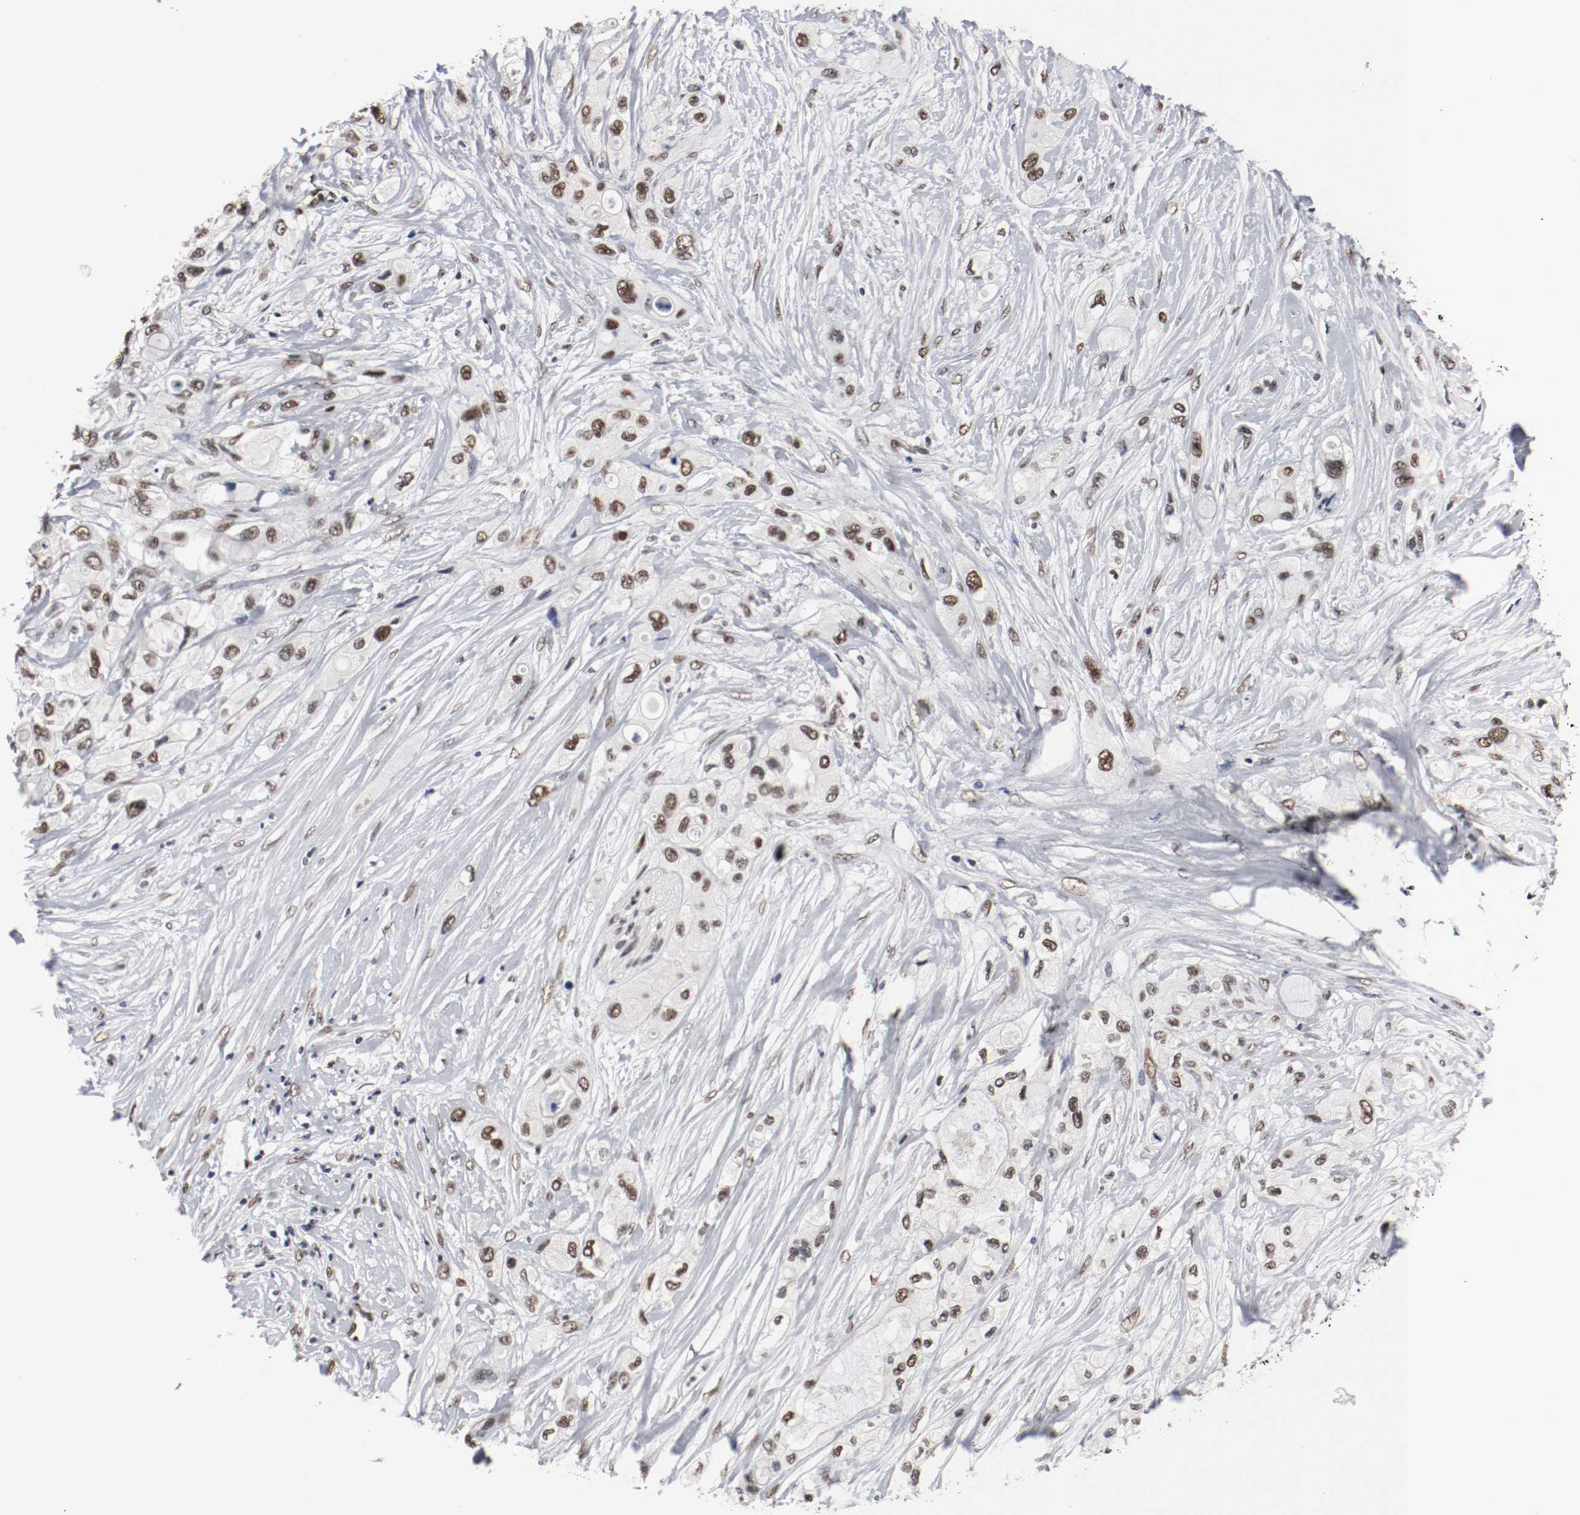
{"staining": {"intensity": "strong", "quantity": ">75%", "location": "nuclear"}, "tissue": "pancreatic cancer", "cell_type": "Tumor cells", "image_type": "cancer", "snomed": [{"axis": "morphology", "description": "Adenocarcinoma, NOS"}, {"axis": "topography", "description": "Pancreas"}], "caption": "Pancreatic cancer stained with a brown dye demonstrates strong nuclear positive positivity in approximately >75% of tumor cells.", "gene": "MEF2D", "patient": {"sex": "female", "age": 59}}